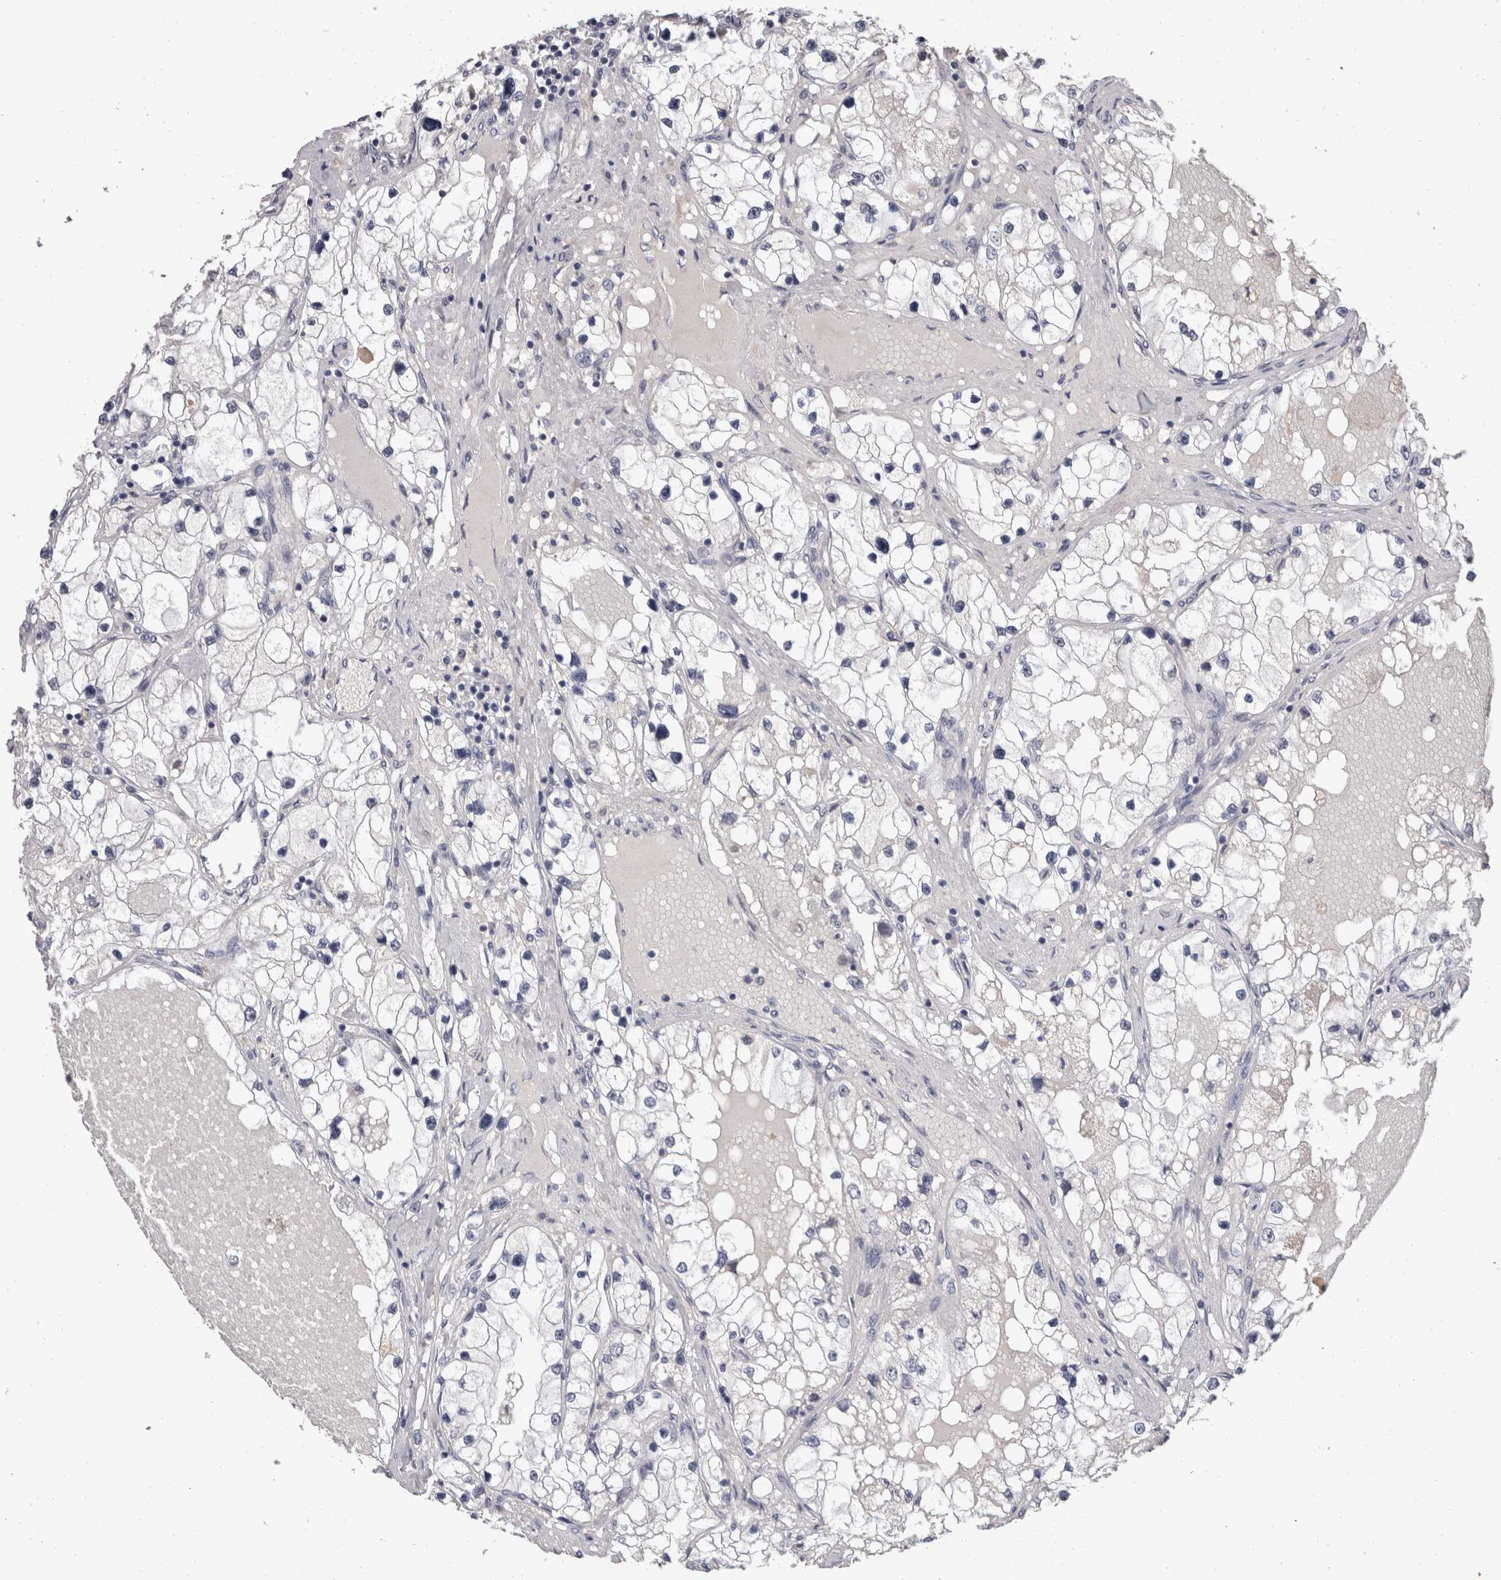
{"staining": {"intensity": "negative", "quantity": "none", "location": "none"}, "tissue": "renal cancer", "cell_type": "Tumor cells", "image_type": "cancer", "snomed": [{"axis": "morphology", "description": "Adenocarcinoma, NOS"}, {"axis": "topography", "description": "Kidney"}], "caption": "Renal cancer was stained to show a protein in brown. There is no significant positivity in tumor cells.", "gene": "DDX17", "patient": {"sex": "male", "age": 68}}